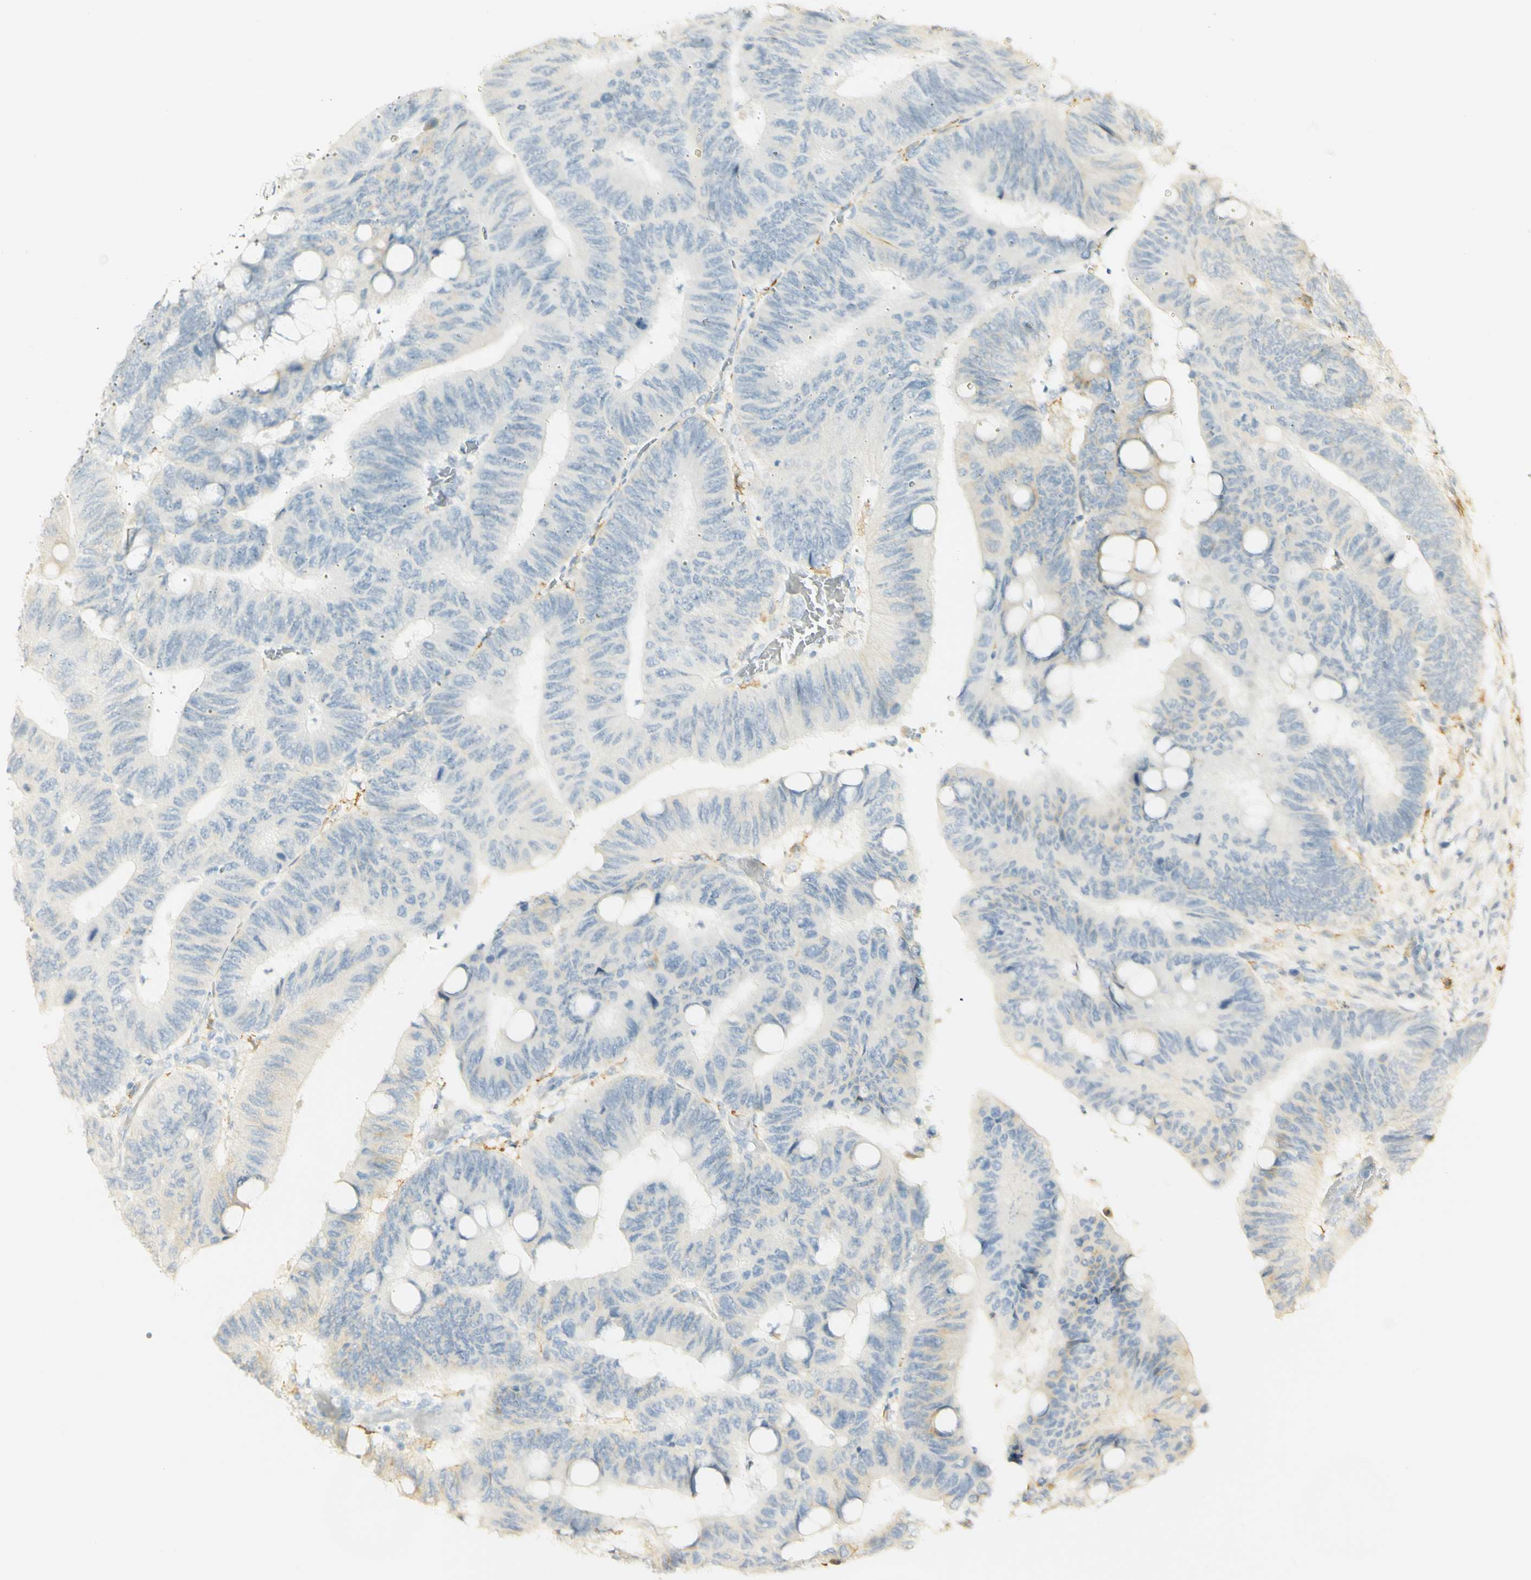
{"staining": {"intensity": "negative", "quantity": "none", "location": "none"}, "tissue": "colorectal cancer", "cell_type": "Tumor cells", "image_type": "cancer", "snomed": [{"axis": "morphology", "description": "Normal tissue, NOS"}, {"axis": "morphology", "description": "Adenocarcinoma, NOS"}, {"axis": "topography", "description": "Rectum"}, {"axis": "topography", "description": "Peripheral nerve tissue"}], "caption": "The histopathology image demonstrates no staining of tumor cells in colorectal adenocarcinoma. Nuclei are stained in blue.", "gene": "FCGRT", "patient": {"sex": "male", "age": 92}}